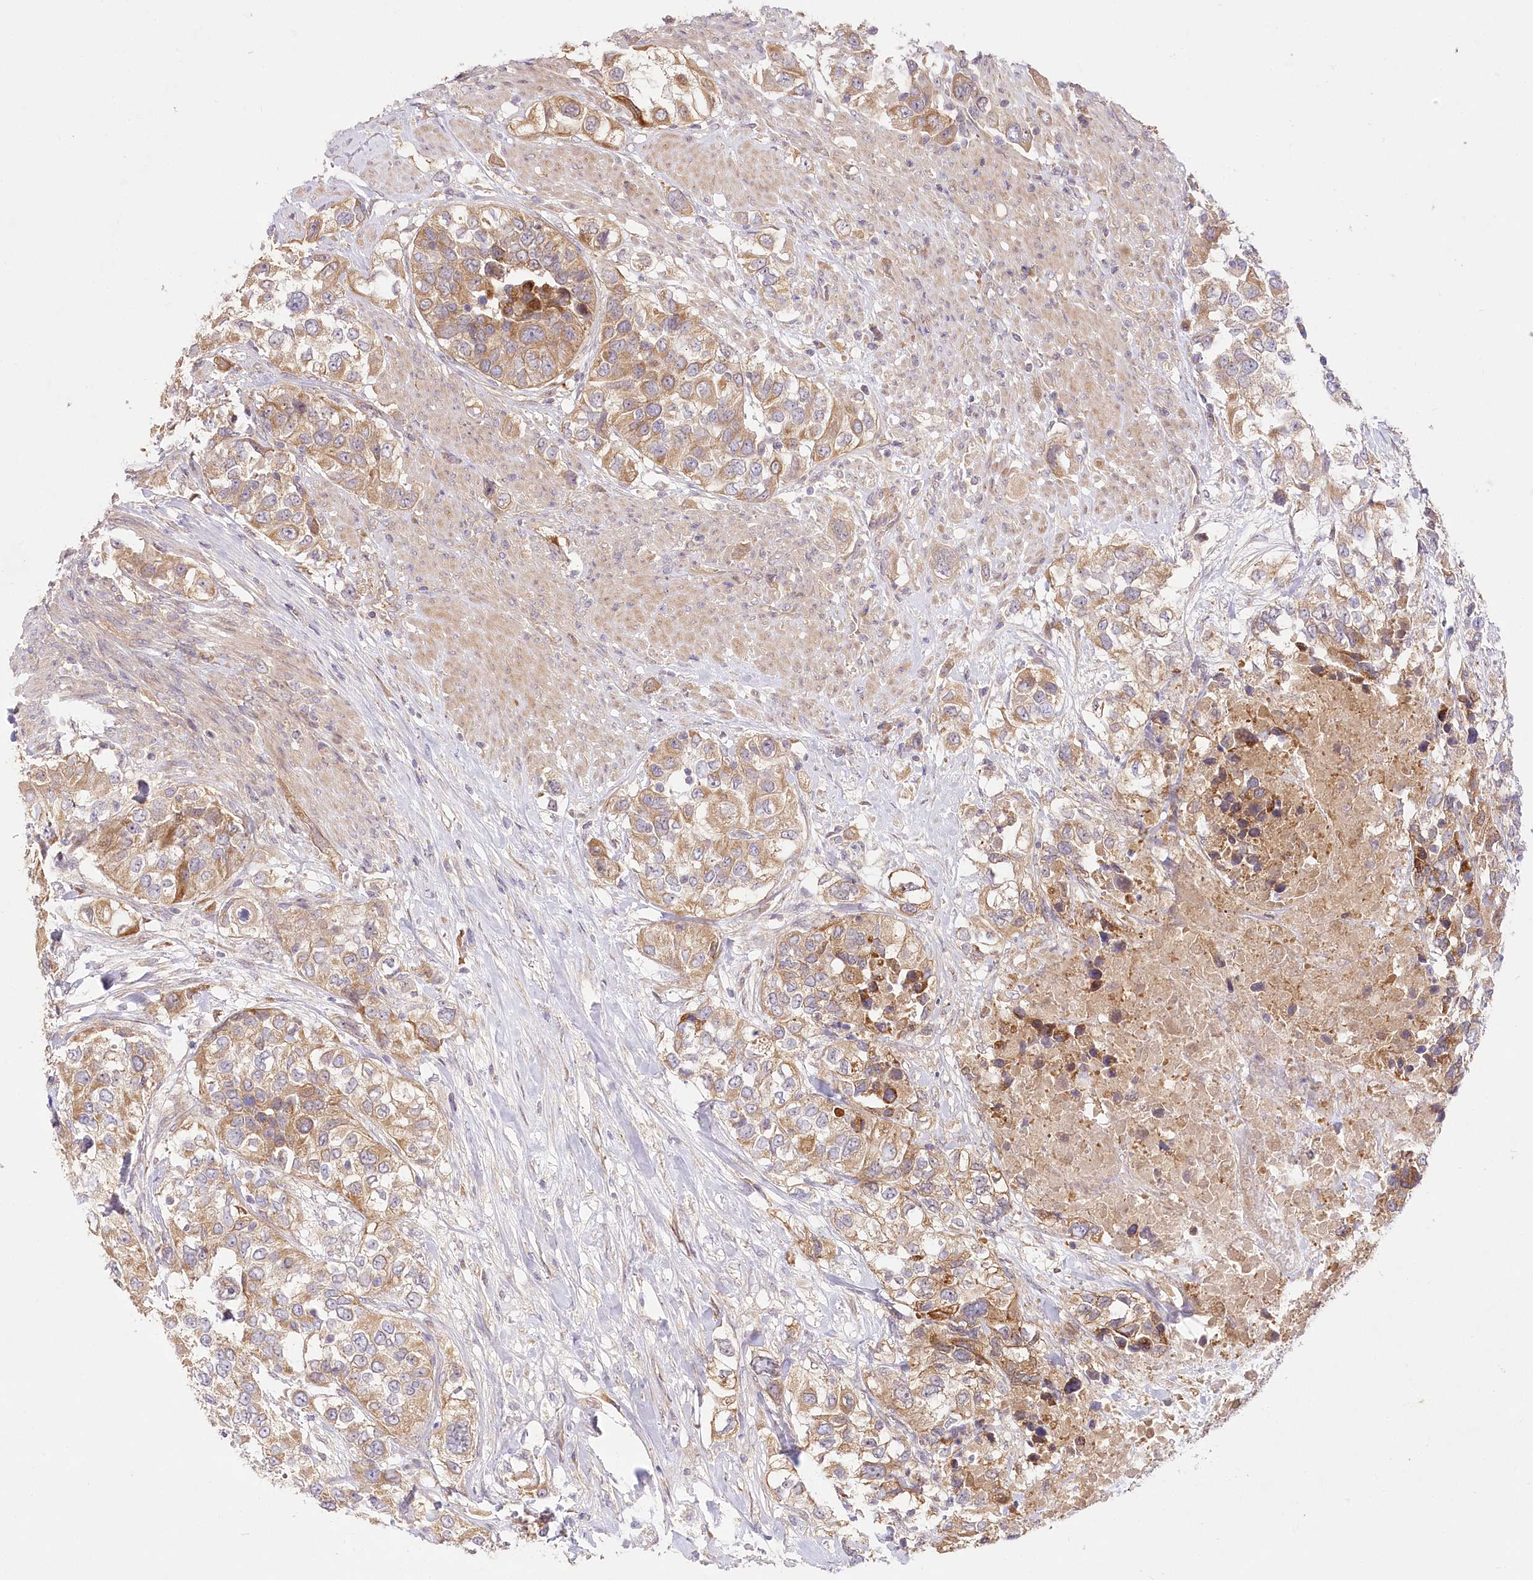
{"staining": {"intensity": "moderate", "quantity": "25%-75%", "location": "cytoplasmic/membranous"}, "tissue": "urothelial cancer", "cell_type": "Tumor cells", "image_type": "cancer", "snomed": [{"axis": "morphology", "description": "Urothelial carcinoma, High grade"}, {"axis": "topography", "description": "Urinary bladder"}], "caption": "An immunohistochemistry (IHC) image of neoplastic tissue is shown. Protein staining in brown labels moderate cytoplasmic/membranous positivity in urothelial carcinoma (high-grade) within tumor cells.", "gene": "PYROXD1", "patient": {"sex": "female", "age": 80}}